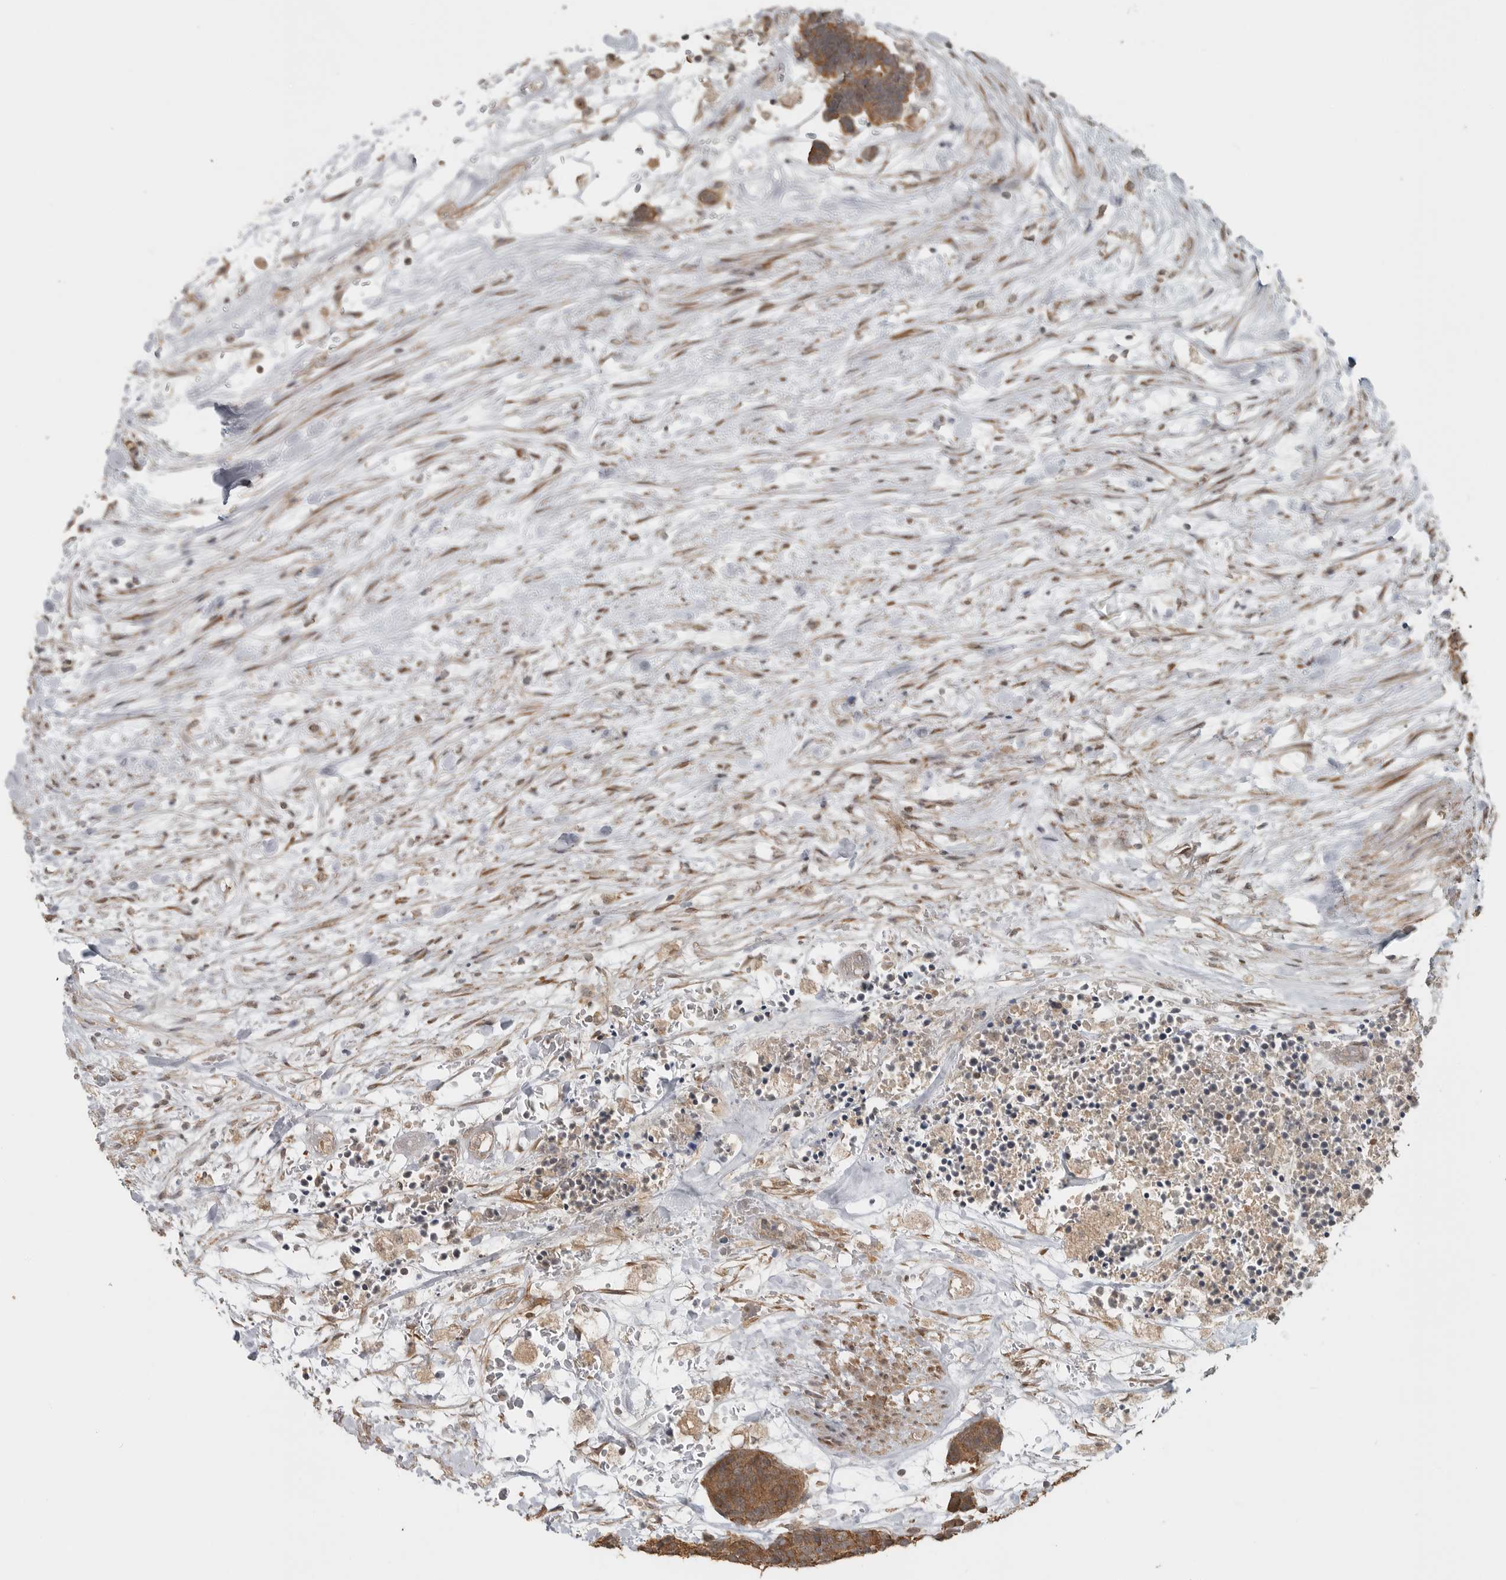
{"staining": {"intensity": "moderate", "quantity": ">75%", "location": "cytoplasmic/membranous"}, "tissue": "carcinoid", "cell_type": "Tumor cells", "image_type": "cancer", "snomed": [{"axis": "morphology", "description": "Carcinoma, NOS"}, {"axis": "morphology", "description": "Carcinoid, malignant, NOS"}, {"axis": "topography", "description": "Urinary bladder"}], "caption": "Immunohistochemistry micrograph of neoplastic tissue: carcinoid stained using immunohistochemistry (IHC) exhibits medium levels of moderate protein expression localized specifically in the cytoplasmic/membranous of tumor cells, appearing as a cytoplasmic/membranous brown color.", "gene": "LLGL1", "patient": {"sex": "male", "age": 57}}